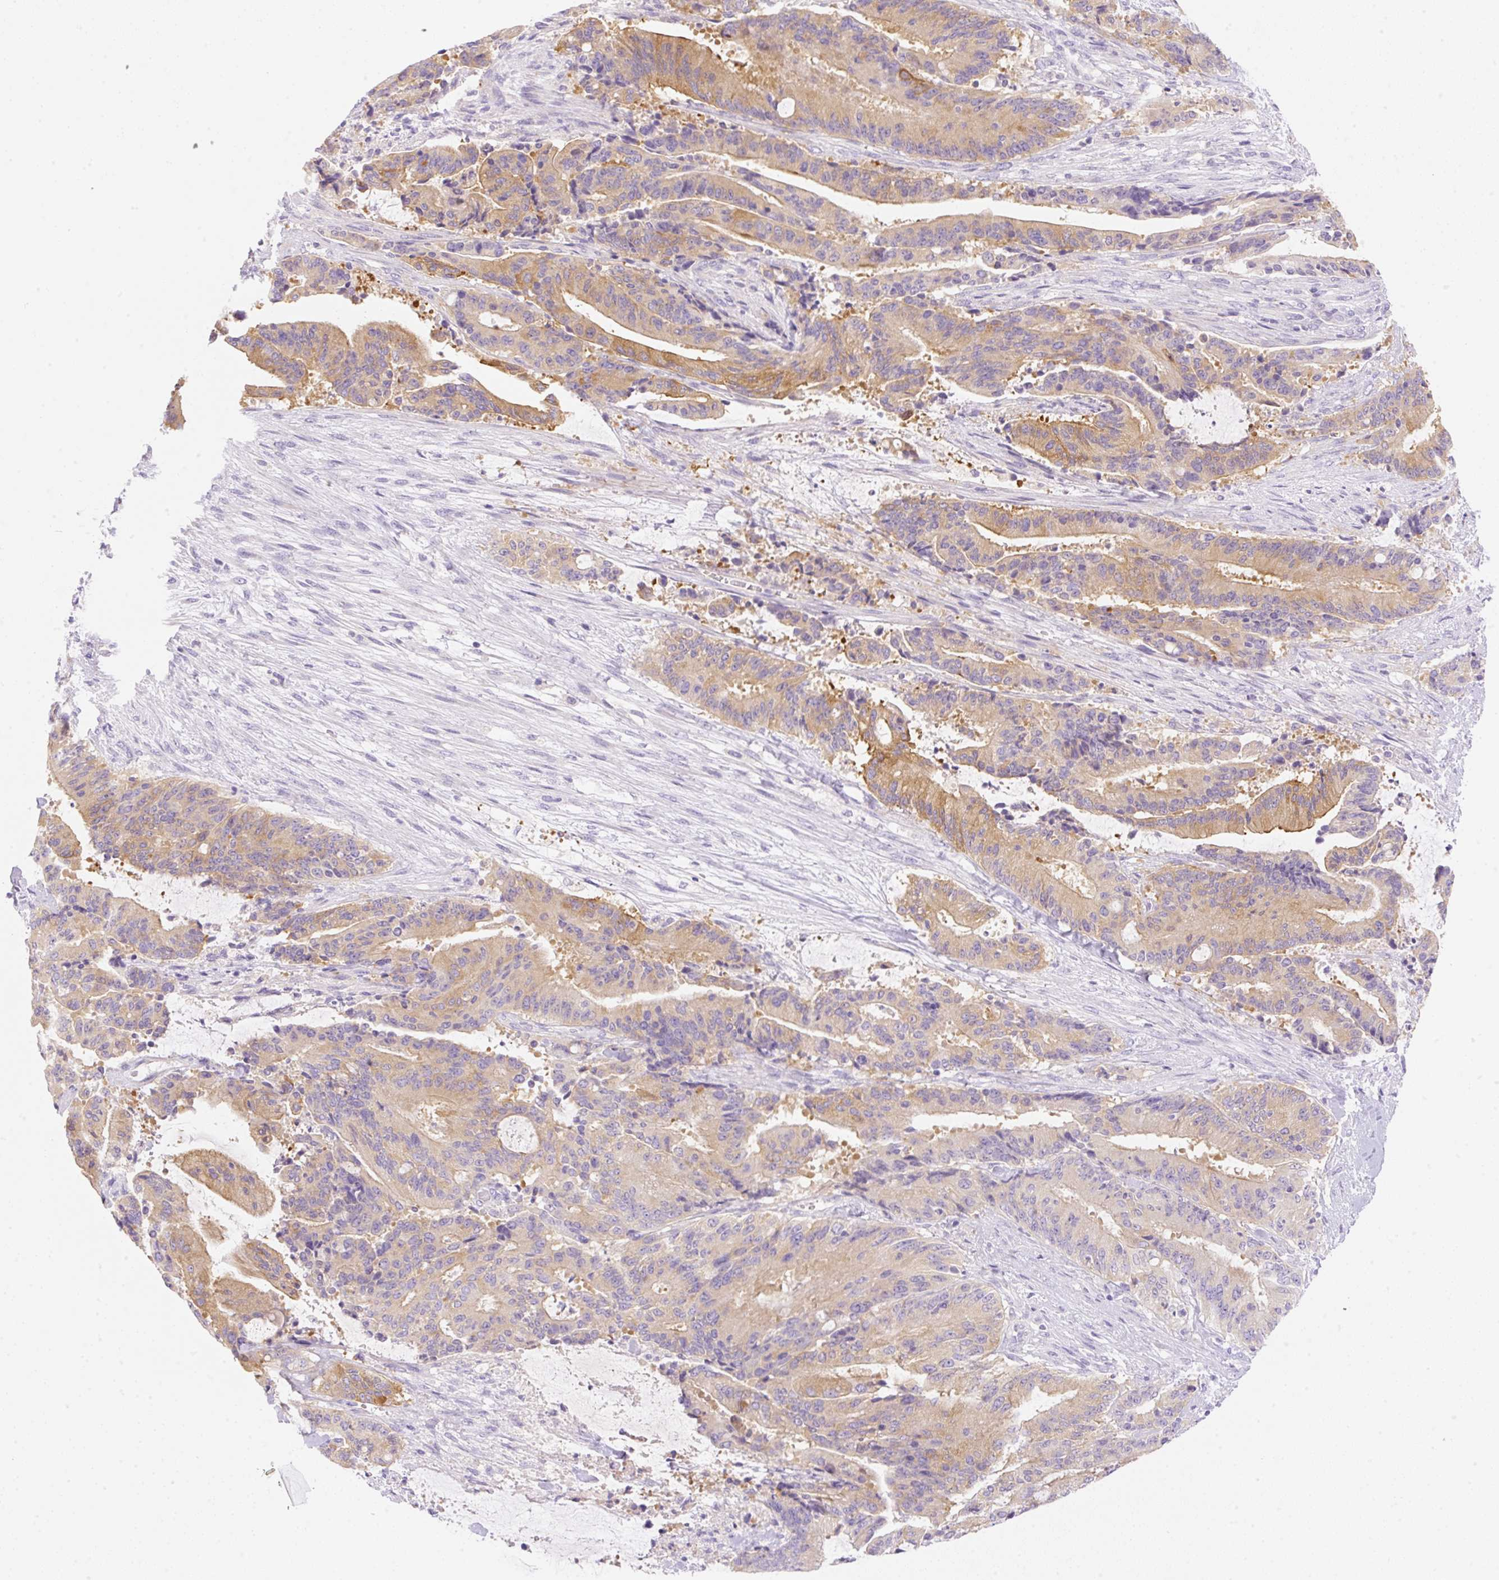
{"staining": {"intensity": "moderate", "quantity": ">75%", "location": "cytoplasmic/membranous"}, "tissue": "liver cancer", "cell_type": "Tumor cells", "image_type": "cancer", "snomed": [{"axis": "morphology", "description": "Normal tissue, NOS"}, {"axis": "morphology", "description": "Cholangiocarcinoma"}, {"axis": "topography", "description": "Liver"}, {"axis": "topography", "description": "Peripheral nerve tissue"}], "caption": "A brown stain highlights moderate cytoplasmic/membranous positivity of a protein in human liver cholangiocarcinoma tumor cells.", "gene": "DENND5A", "patient": {"sex": "female", "age": 73}}